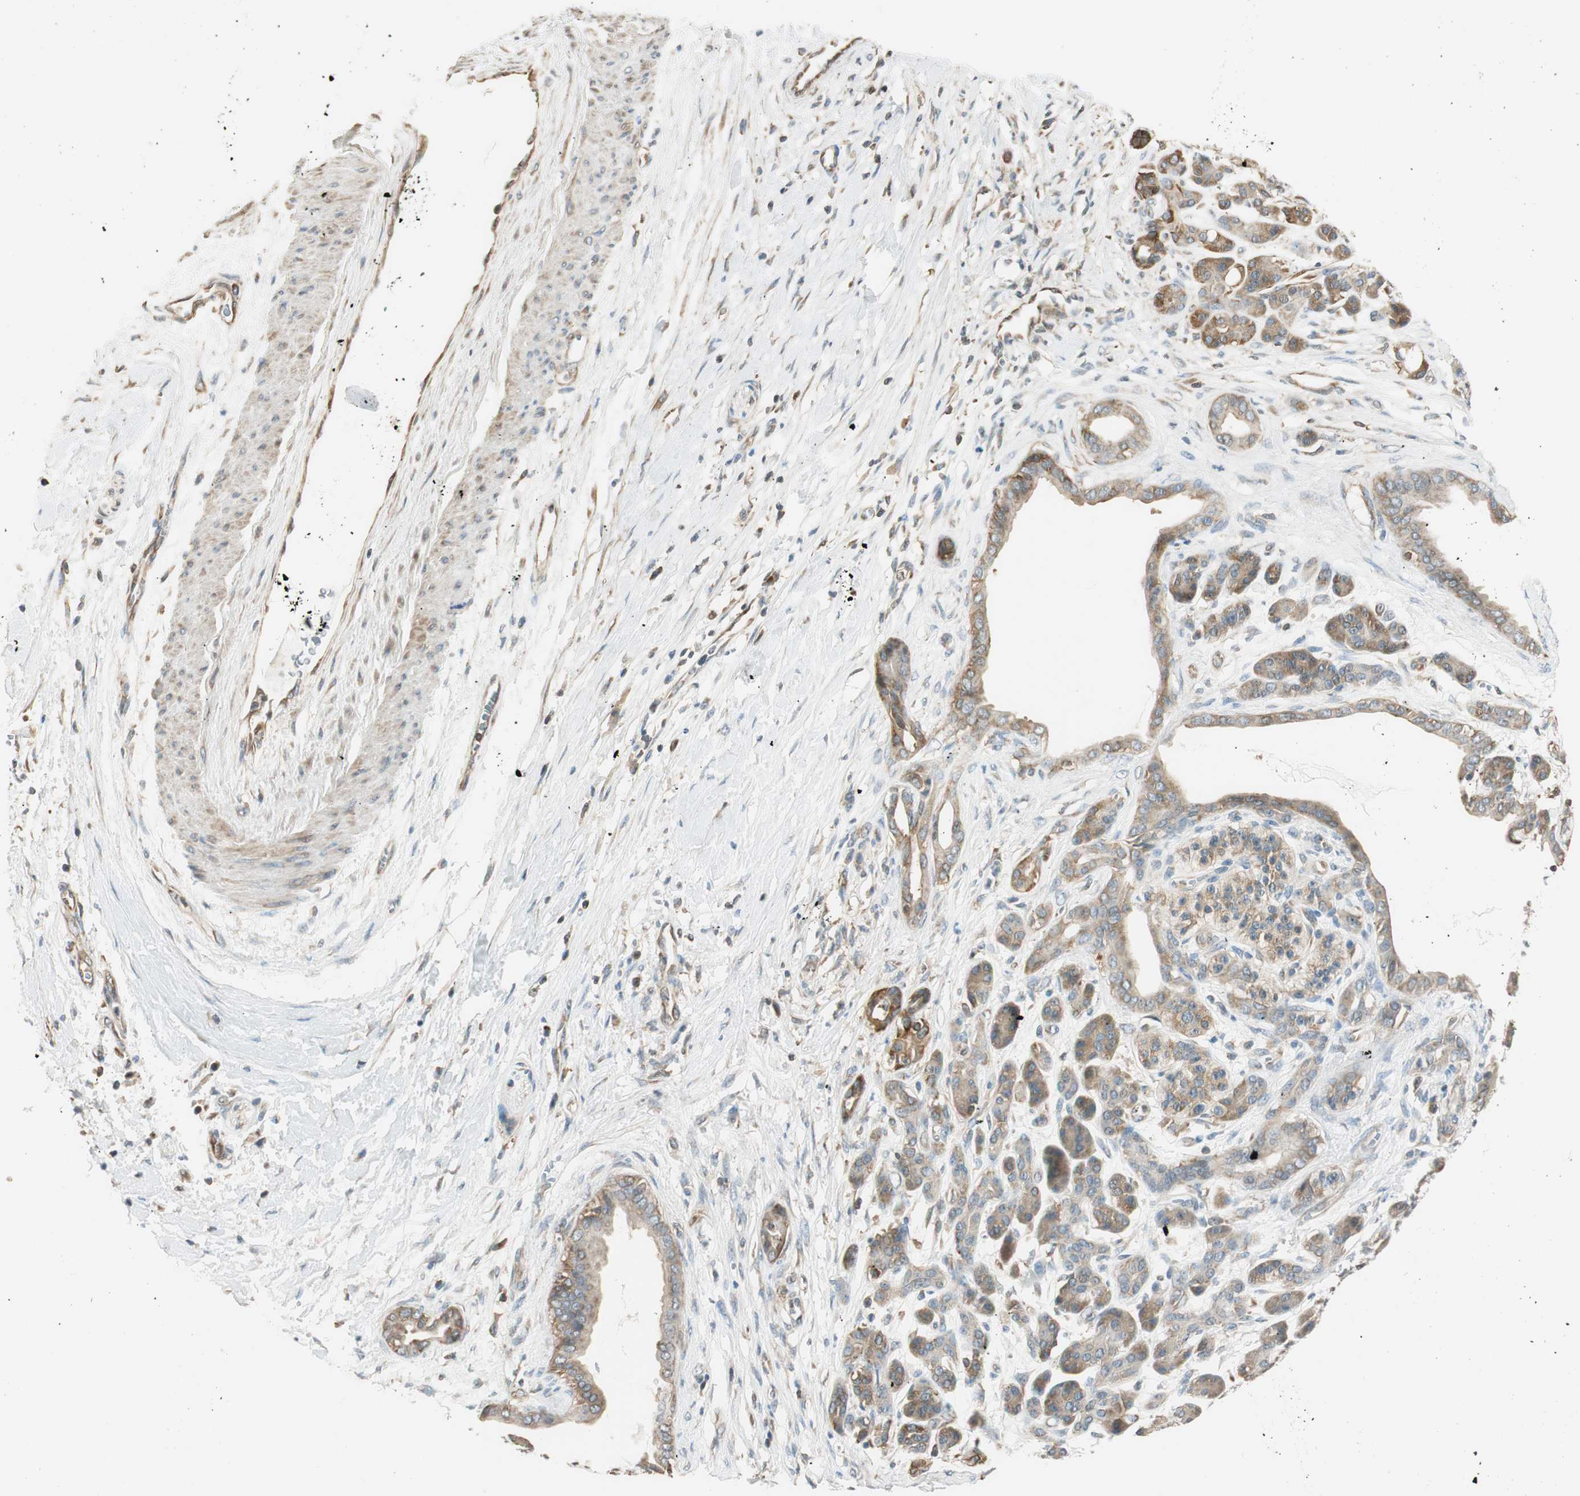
{"staining": {"intensity": "moderate", "quantity": ">75%", "location": "cytoplasmic/membranous"}, "tissue": "pancreatic cancer", "cell_type": "Tumor cells", "image_type": "cancer", "snomed": [{"axis": "morphology", "description": "Adenocarcinoma, NOS"}, {"axis": "topography", "description": "Pancreas"}], "caption": "DAB (3,3'-diaminobenzidine) immunohistochemical staining of pancreatic cancer reveals moderate cytoplasmic/membranous protein positivity in about >75% of tumor cells.", "gene": "PI4K2B", "patient": {"sex": "male", "age": 59}}